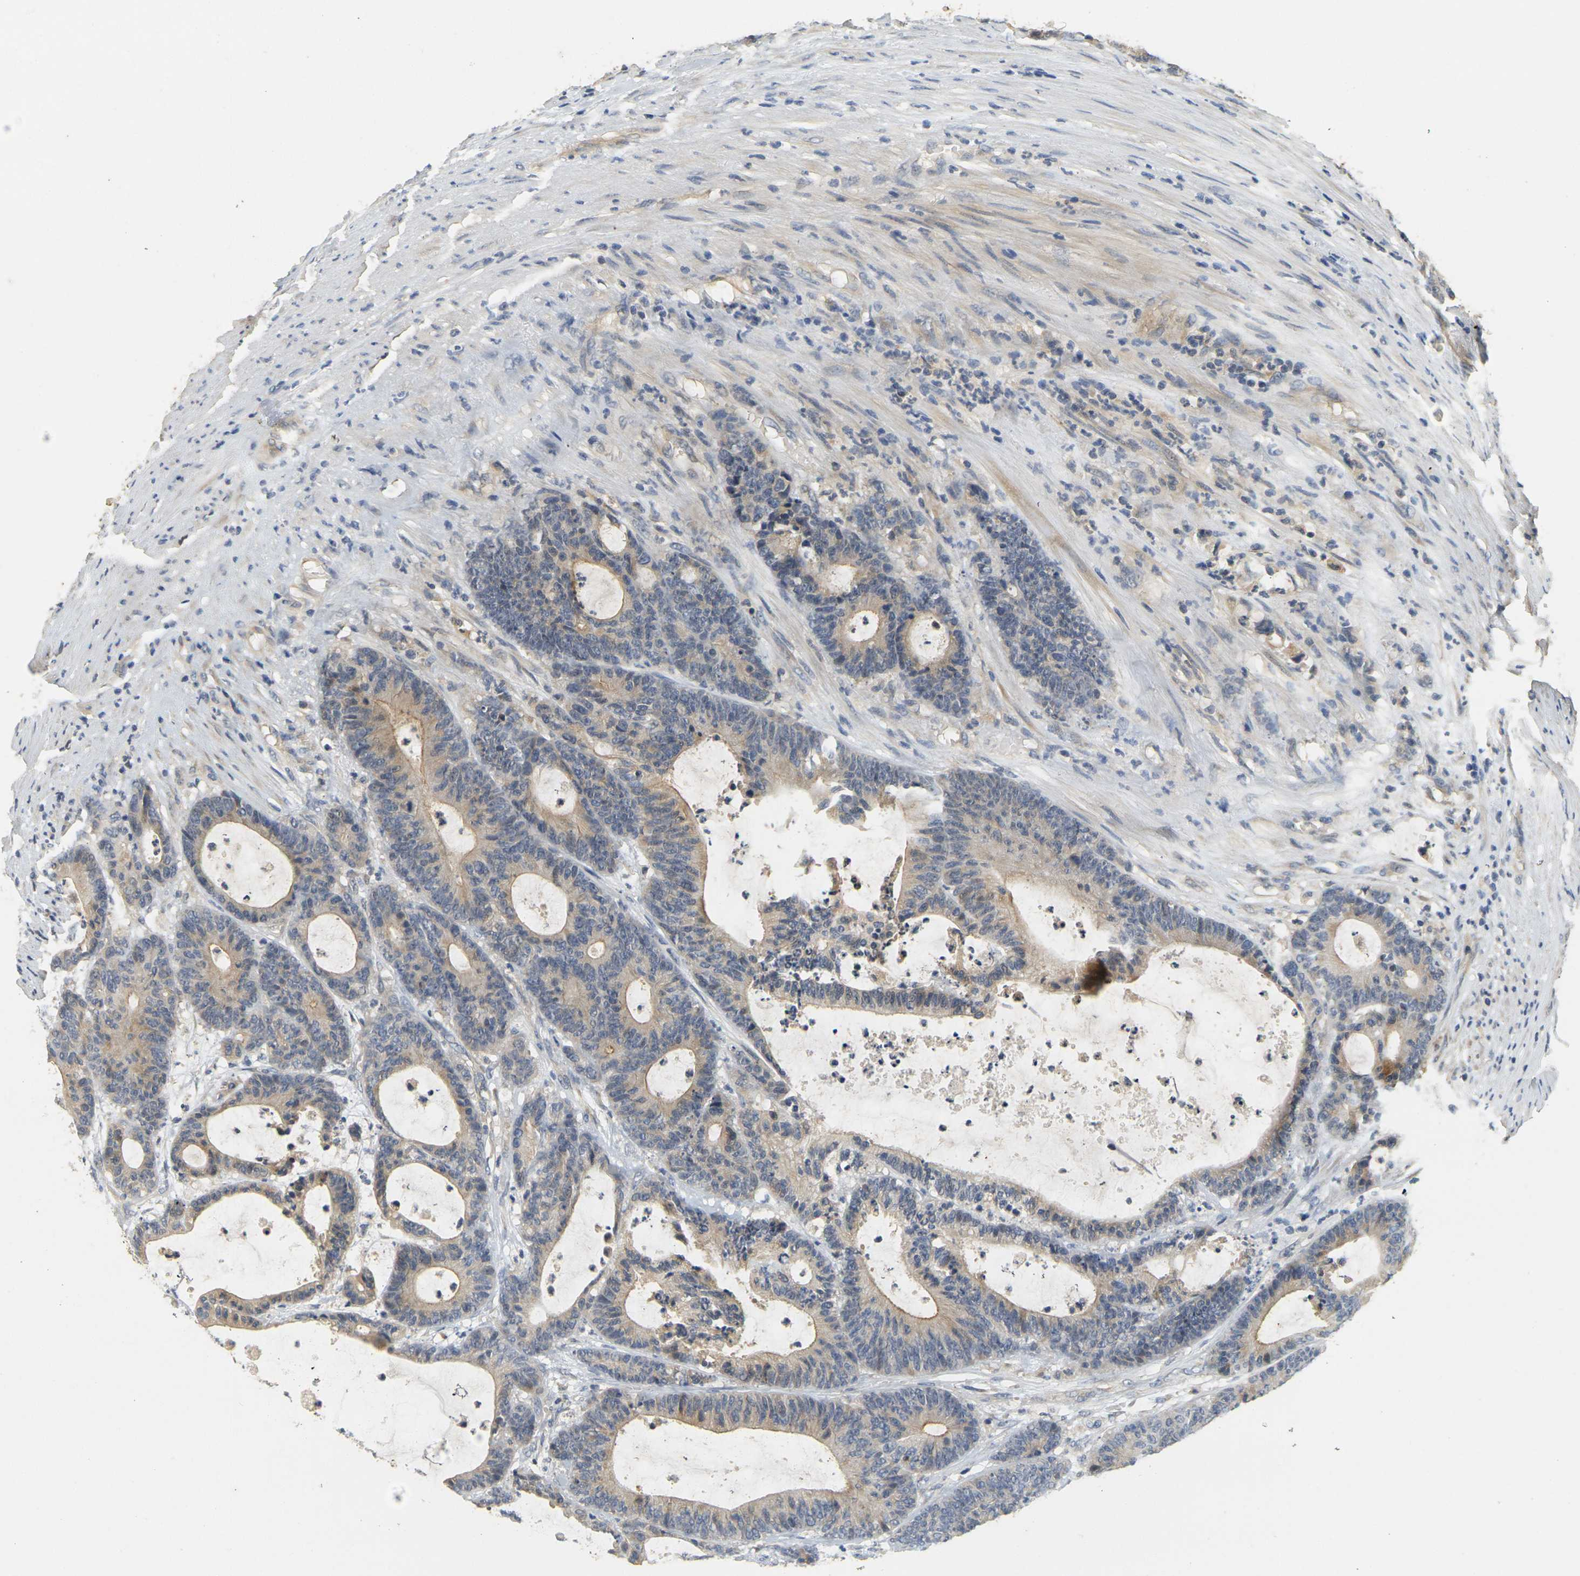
{"staining": {"intensity": "moderate", "quantity": ">75%", "location": "cytoplasmic/membranous"}, "tissue": "colorectal cancer", "cell_type": "Tumor cells", "image_type": "cancer", "snomed": [{"axis": "morphology", "description": "Adenocarcinoma, NOS"}, {"axis": "topography", "description": "Colon"}], "caption": "Protein analysis of colorectal cancer (adenocarcinoma) tissue demonstrates moderate cytoplasmic/membranous positivity in about >75% of tumor cells.", "gene": "GDAP1", "patient": {"sex": "female", "age": 84}}